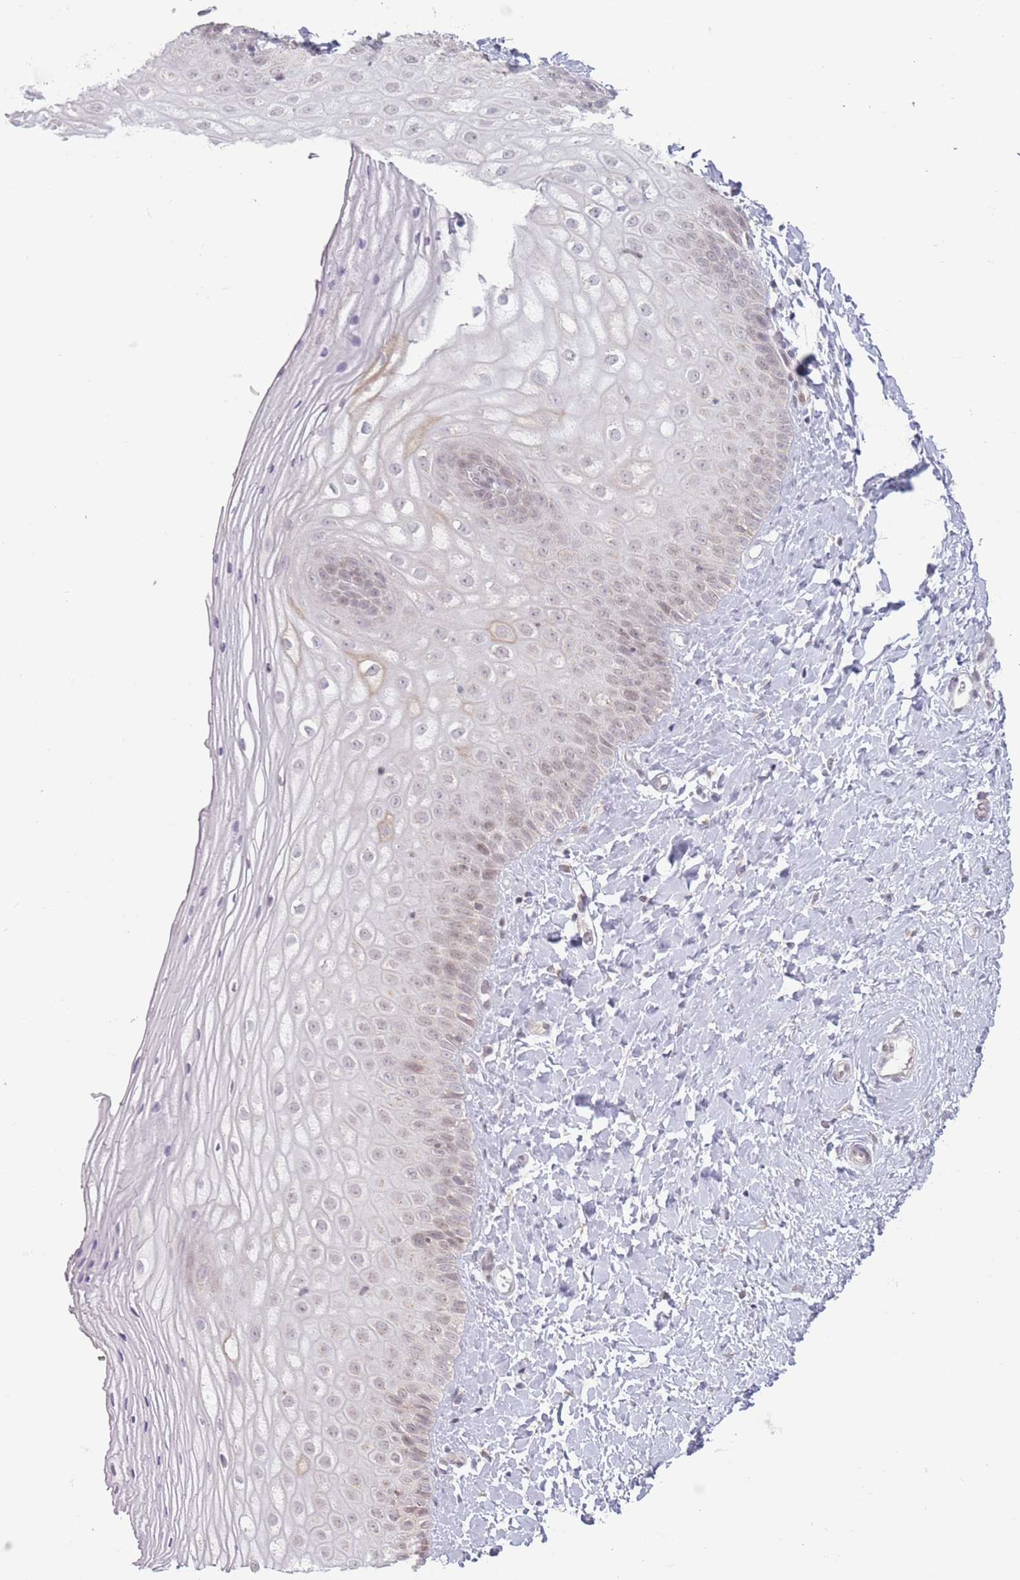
{"staining": {"intensity": "weak", "quantity": "<25%", "location": "nuclear"}, "tissue": "vagina", "cell_type": "Squamous epithelial cells", "image_type": "normal", "snomed": [{"axis": "morphology", "description": "Normal tissue, NOS"}, {"axis": "topography", "description": "Vagina"}], "caption": "Photomicrograph shows no significant protein staining in squamous epithelial cells of unremarkable vagina.", "gene": "MRPL34", "patient": {"sex": "female", "age": 65}}